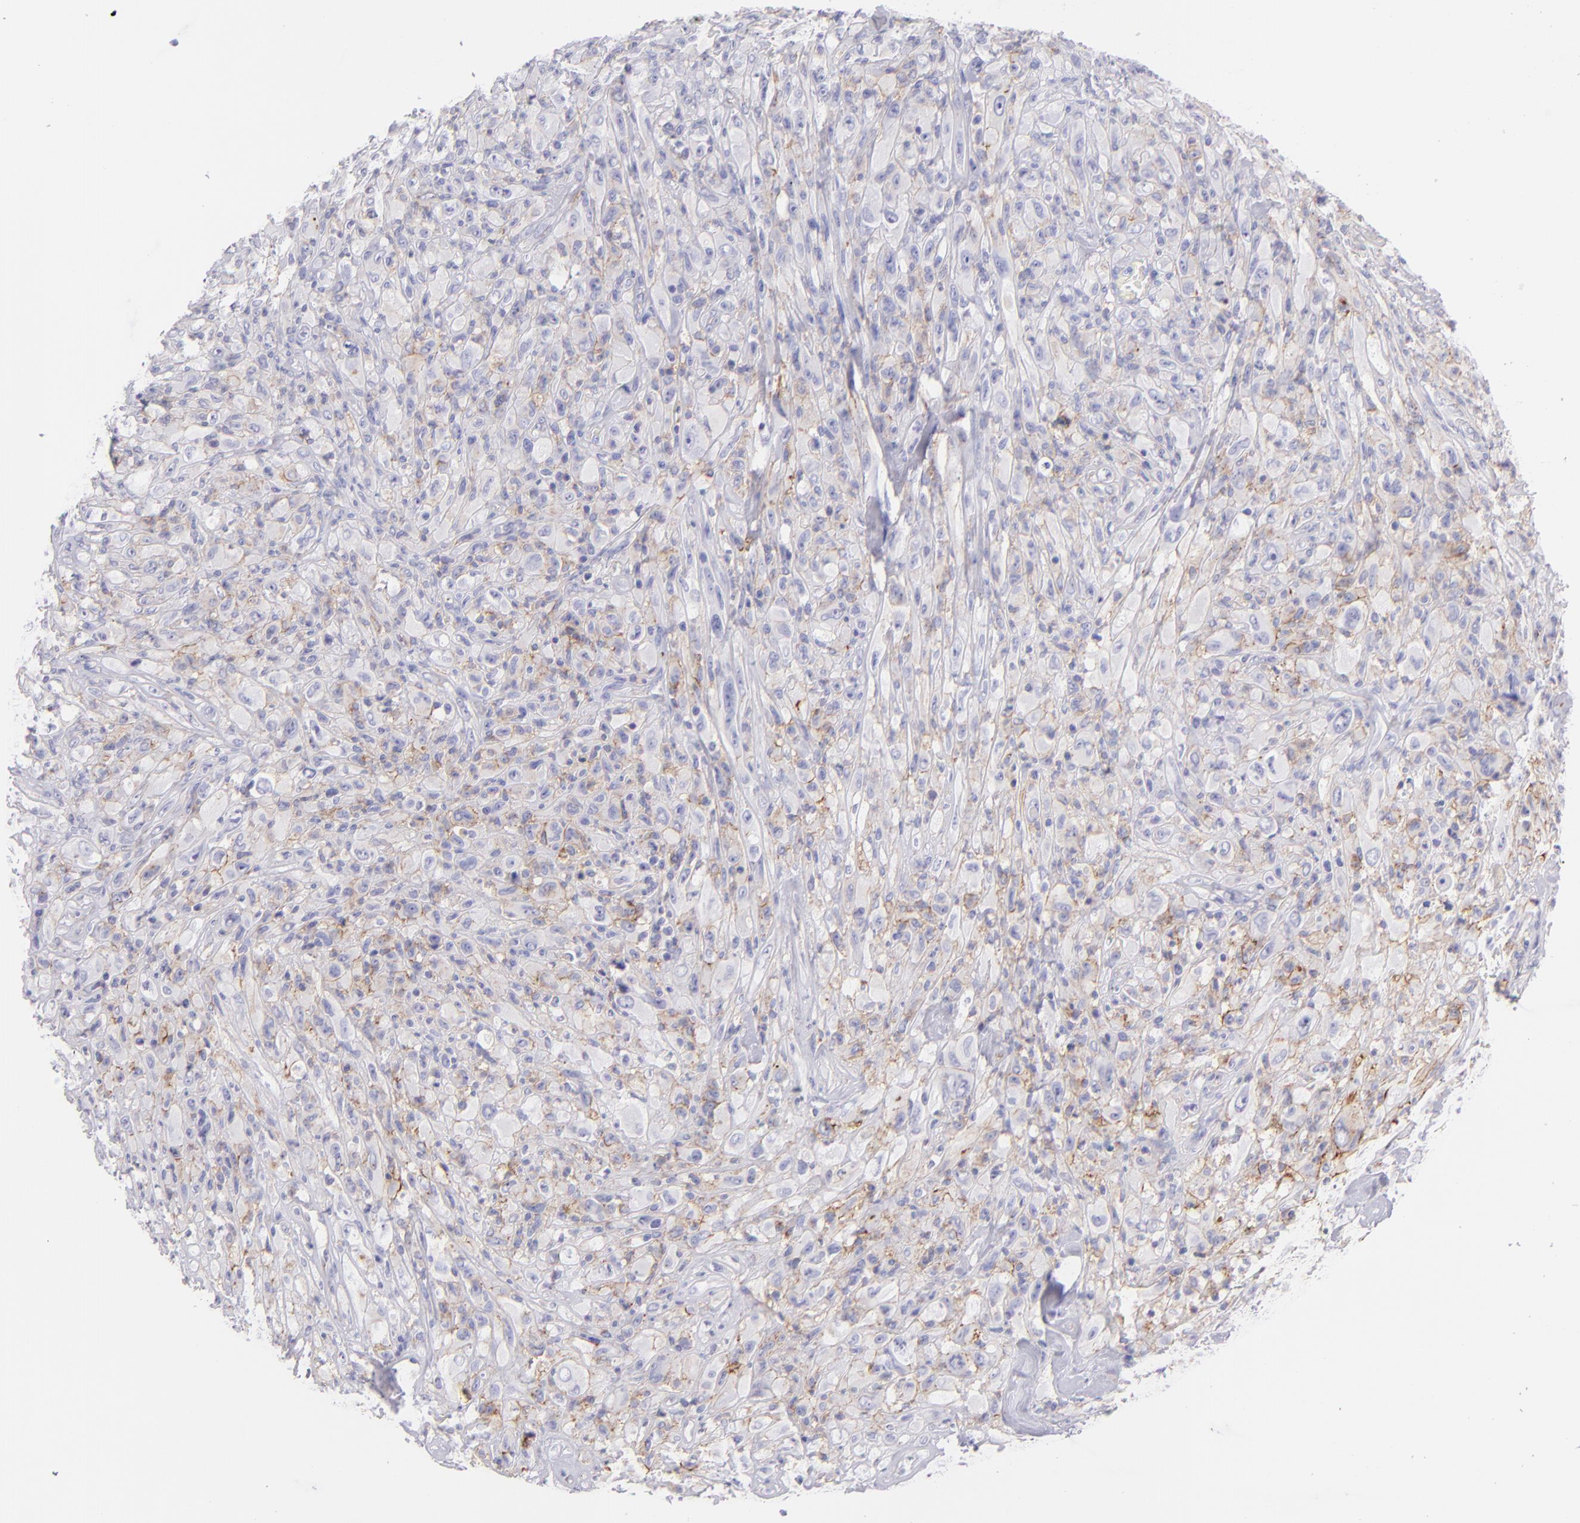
{"staining": {"intensity": "weak", "quantity": "25%-75%", "location": "cytoplasmic/membranous"}, "tissue": "glioma", "cell_type": "Tumor cells", "image_type": "cancer", "snomed": [{"axis": "morphology", "description": "Glioma, malignant, High grade"}, {"axis": "topography", "description": "Brain"}], "caption": "Approximately 25%-75% of tumor cells in human malignant high-grade glioma exhibit weak cytoplasmic/membranous protein staining as visualized by brown immunohistochemical staining.", "gene": "CD81", "patient": {"sex": "male", "age": 48}}